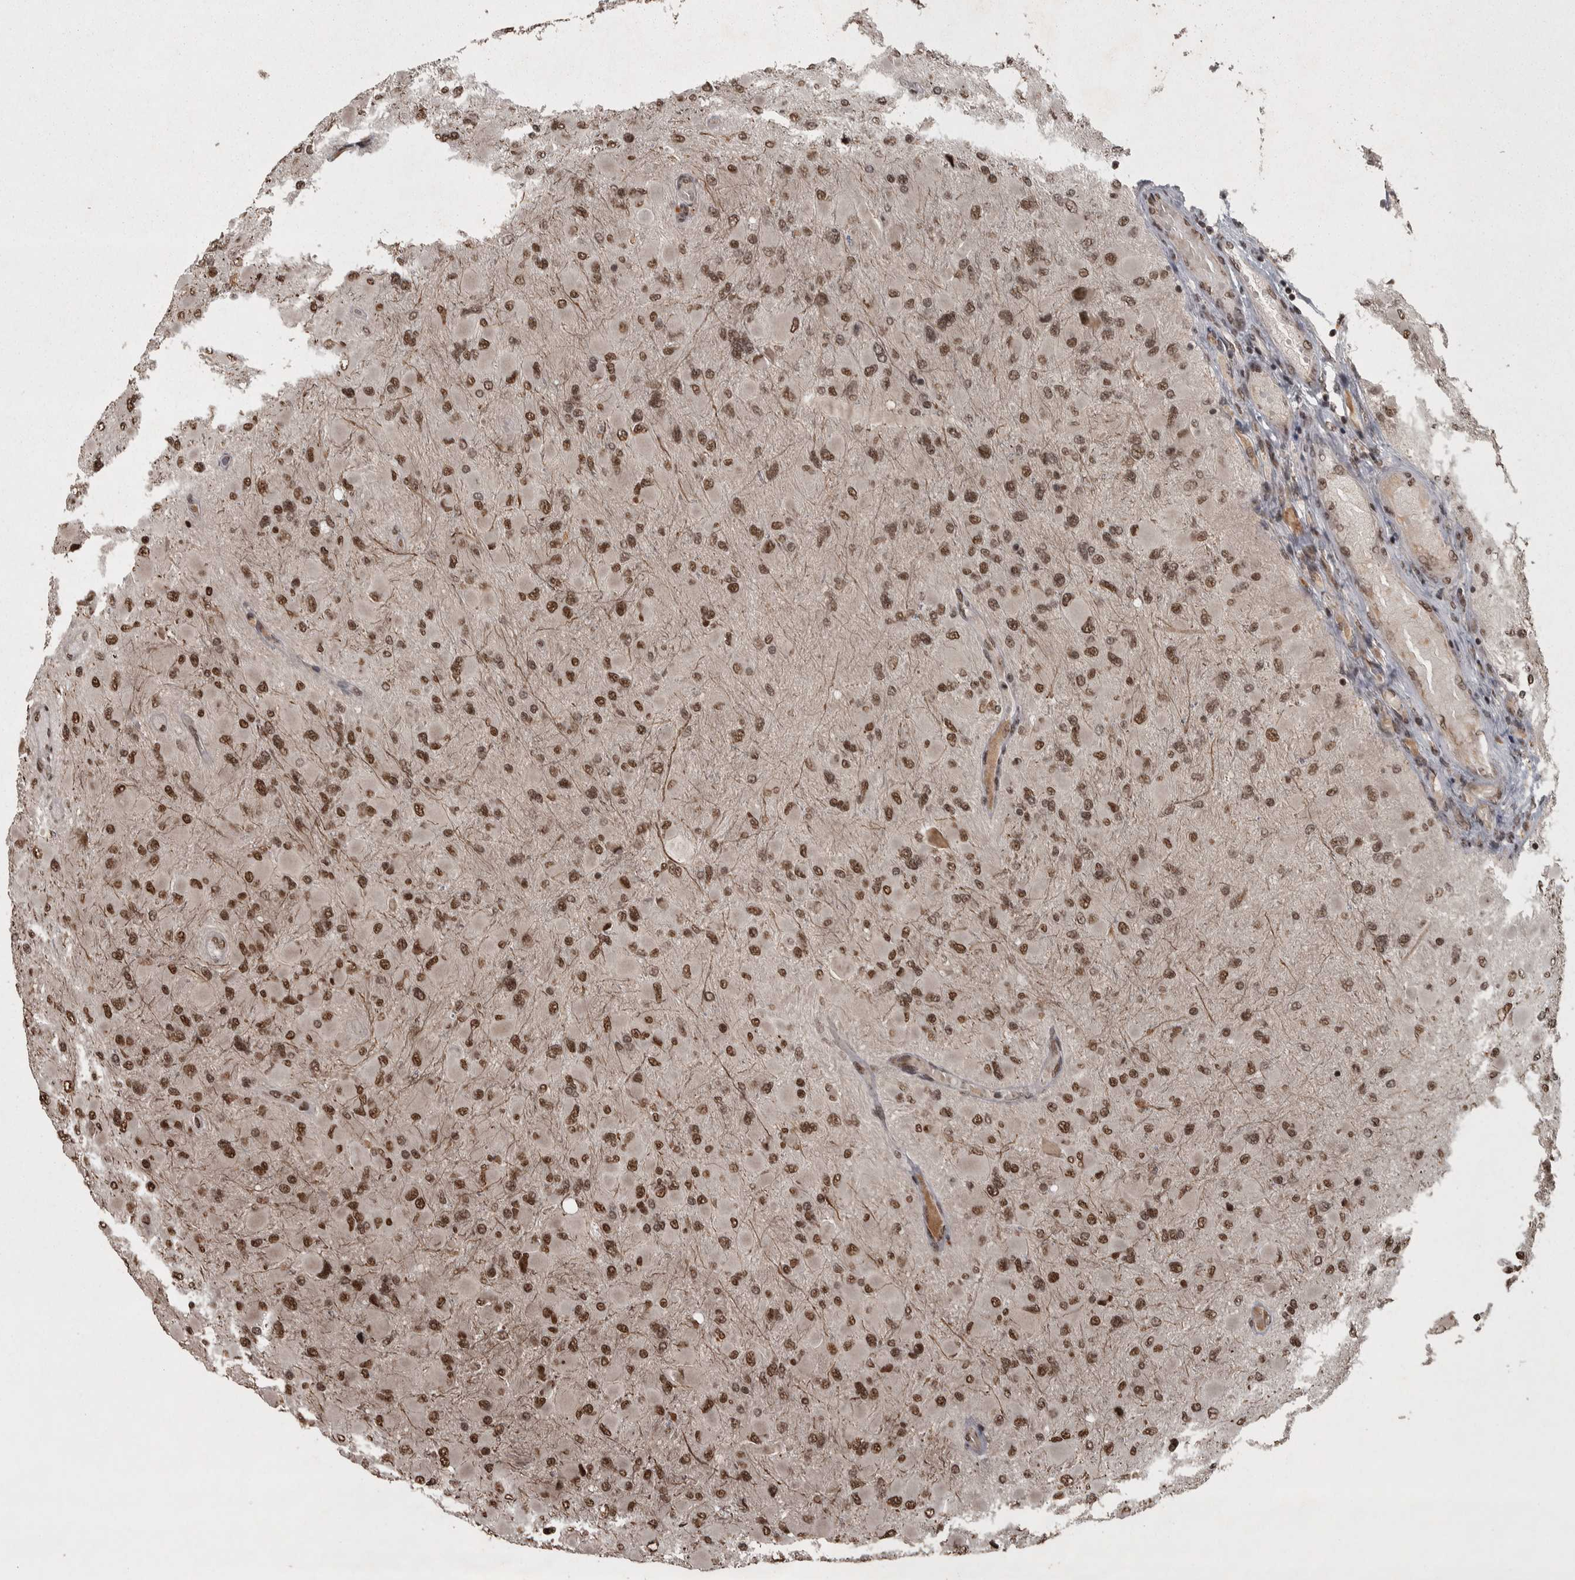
{"staining": {"intensity": "strong", "quantity": ">75%", "location": "nuclear"}, "tissue": "glioma", "cell_type": "Tumor cells", "image_type": "cancer", "snomed": [{"axis": "morphology", "description": "Glioma, malignant, High grade"}, {"axis": "topography", "description": "Cerebral cortex"}], "caption": "Immunohistochemical staining of glioma displays high levels of strong nuclear staining in about >75% of tumor cells. The staining was performed using DAB (3,3'-diaminobenzidine) to visualize the protein expression in brown, while the nuclei were stained in blue with hematoxylin (Magnification: 20x).", "gene": "ZFHX4", "patient": {"sex": "female", "age": 36}}